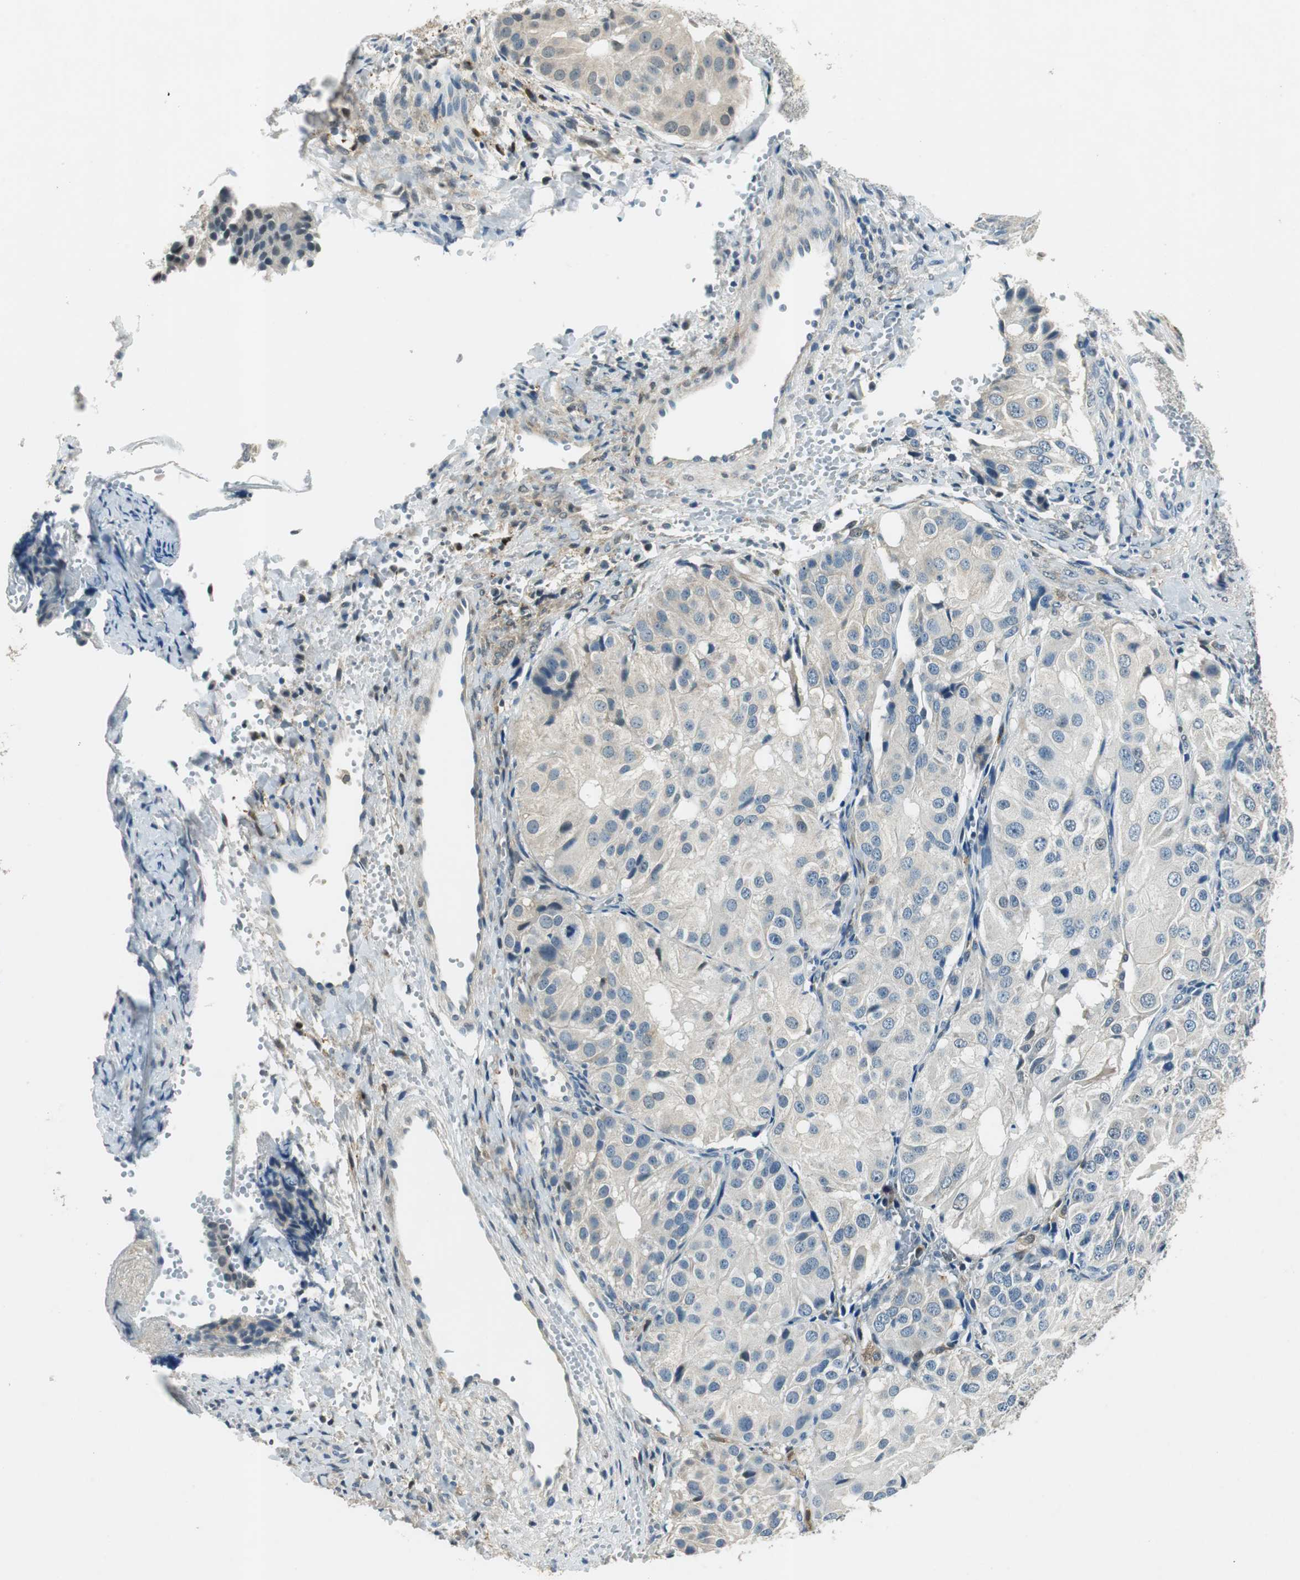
{"staining": {"intensity": "negative", "quantity": "none", "location": "none"}, "tissue": "ovarian cancer", "cell_type": "Tumor cells", "image_type": "cancer", "snomed": [{"axis": "morphology", "description": "Carcinoma, endometroid"}, {"axis": "topography", "description": "Ovary"}], "caption": "The photomicrograph displays no staining of tumor cells in ovarian cancer (endometroid carcinoma).", "gene": "ME1", "patient": {"sex": "female", "age": 51}}